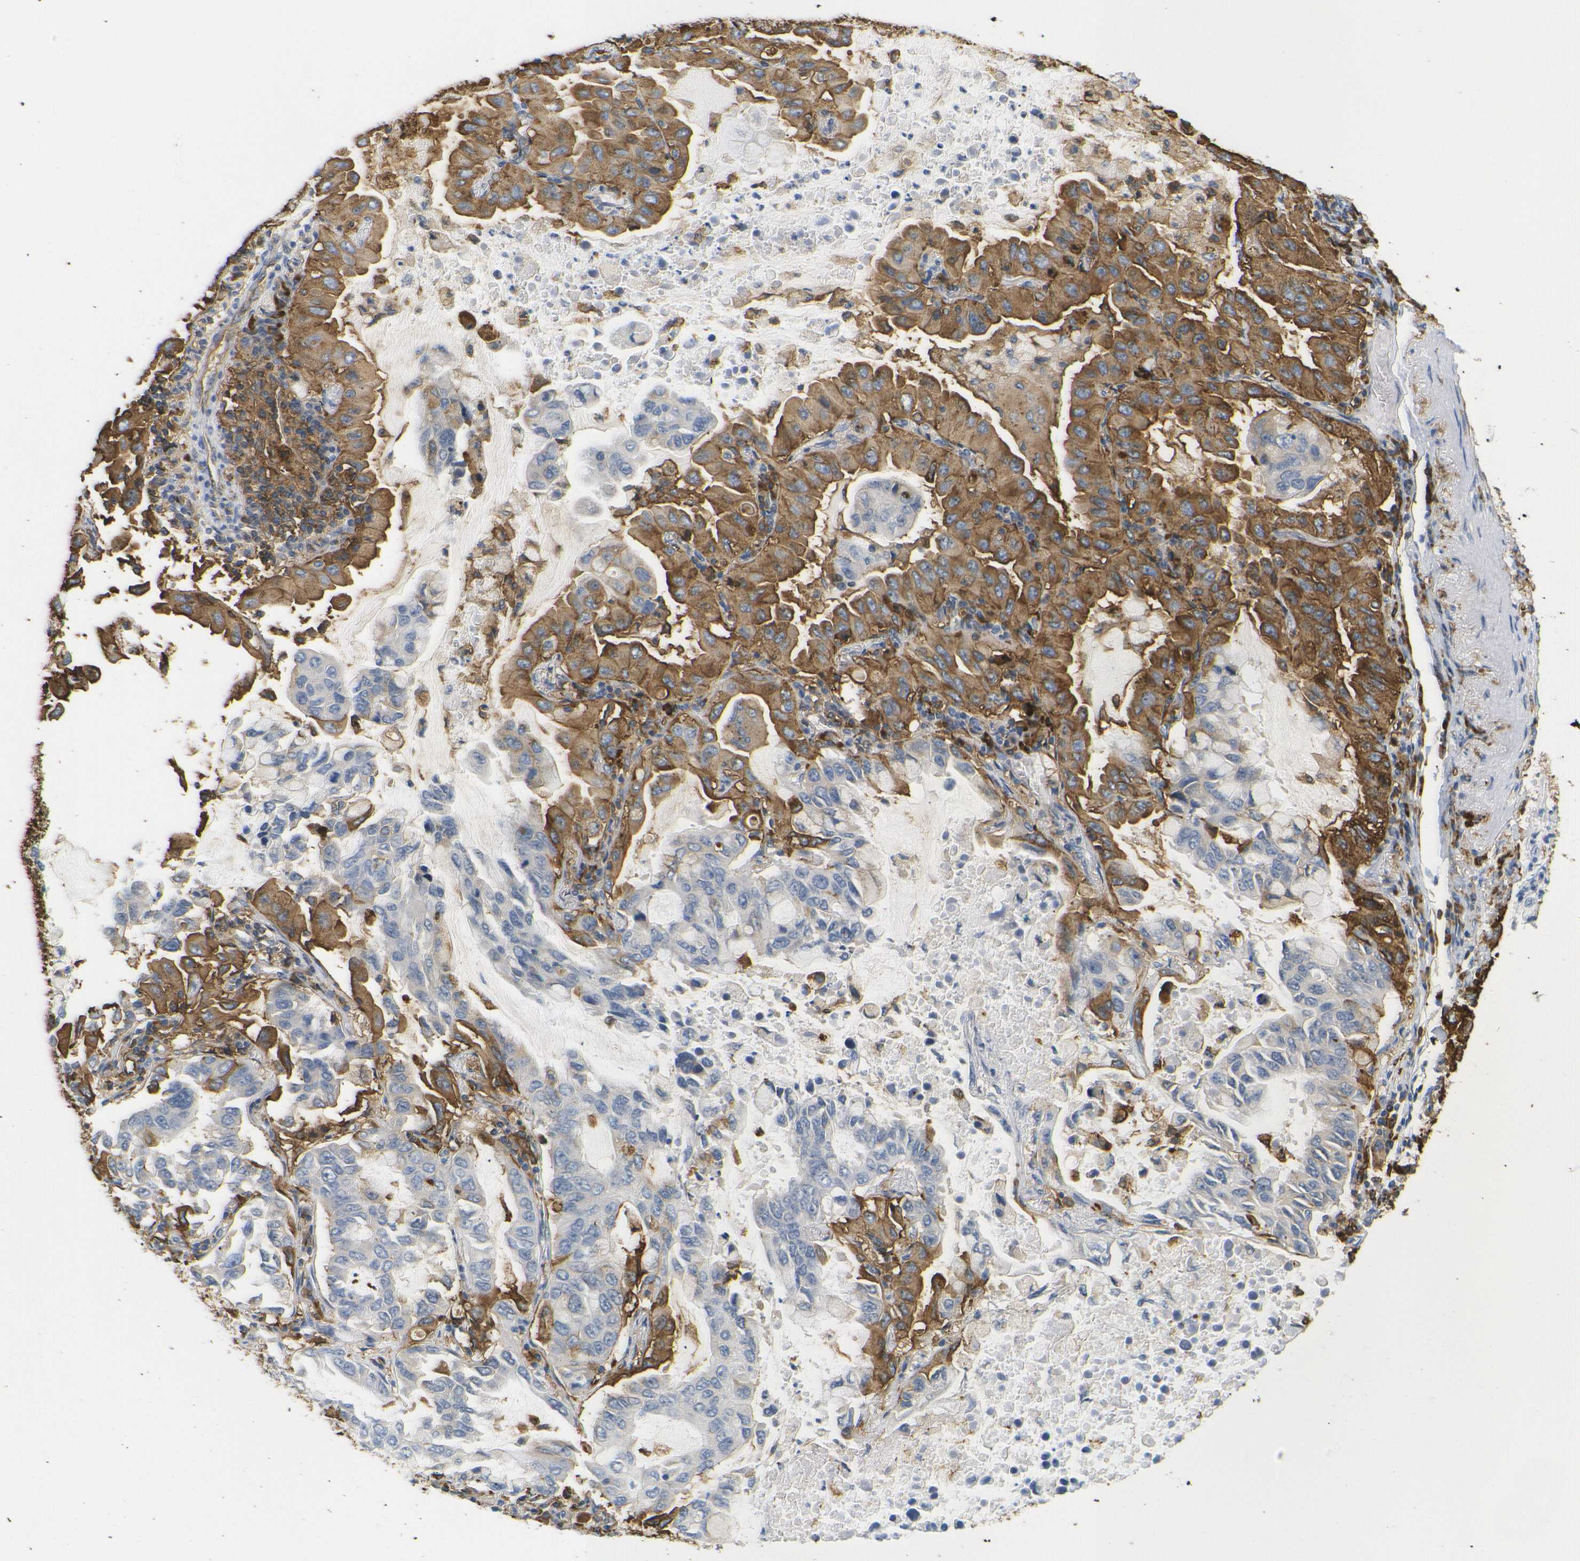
{"staining": {"intensity": "moderate", "quantity": "25%-75%", "location": "cytoplasmic/membranous"}, "tissue": "lung cancer", "cell_type": "Tumor cells", "image_type": "cancer", "snomed": [{"axis": "morphology", "description": "Adenocarcinoma, NOS"}, {"axis": "topography", "description": "Lung"}], "caption": "Protein staining demonstrates moderate cytoplasmic/membranous staining in approximately 25%-75% of tumor cells in lung cancer (adenocarcinoma). (DAB = brown stain, brightfield microscopy at high magnification).", "gene": "HLA-DQB1", "patient": {"sex": "male", "age": 64}}